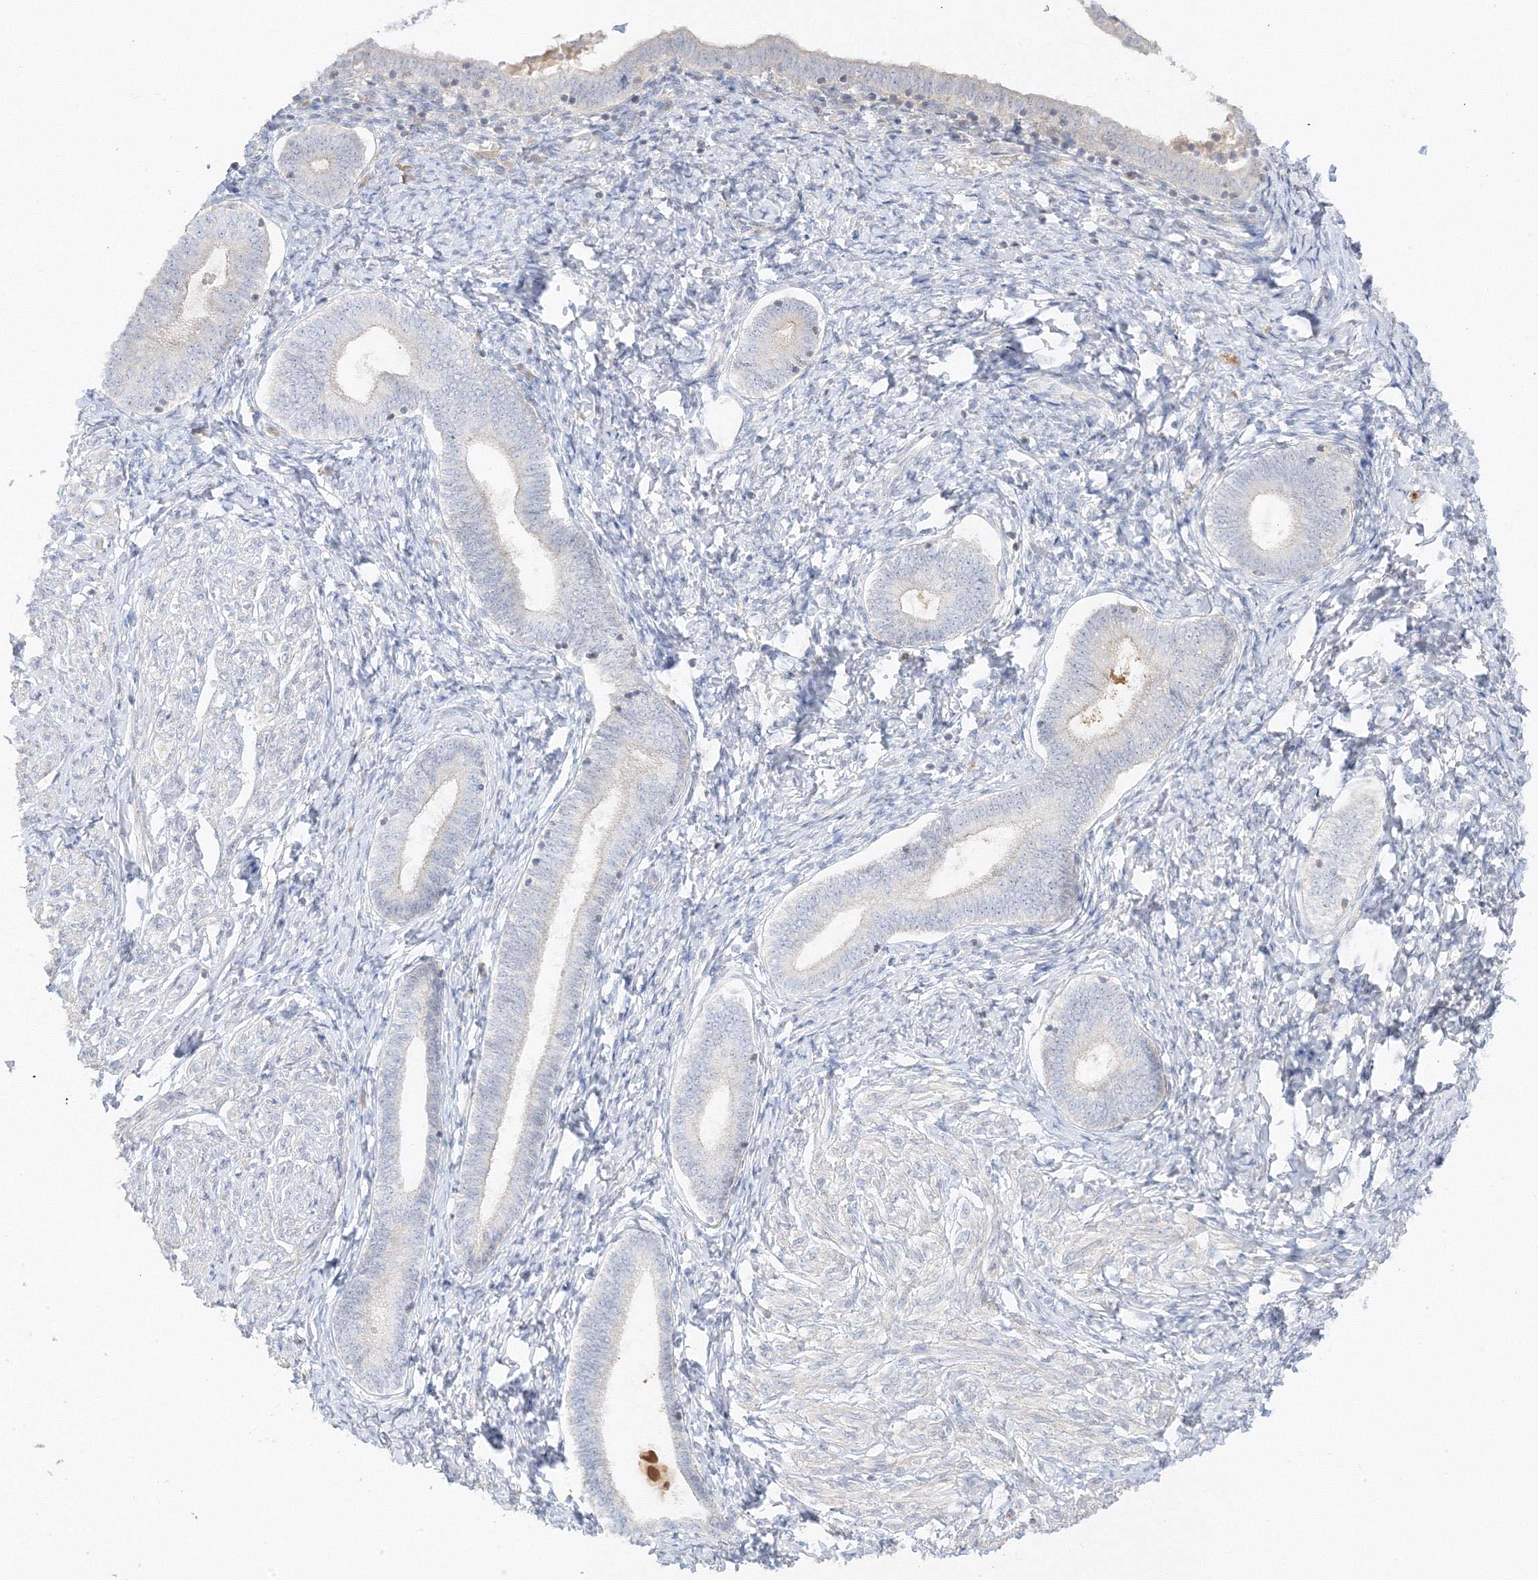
{"staining": {"intensity": "negative", "quantity": "none", "location": "none"}, "tissue": "endometrium", "cell_type": "Cells in endometrial stroma", "image_type": "normal", "snomed": [{"axis": "morphology", "description": "Normal tissue, NOS"}, {"axis": "topography", "description": "Endometrium"}], "caption": "This is an immunohistochemistry (IHC) histopathology image of unremarkable human endometrium. There is no staining in cells in endometrial stroma.", "gene": "ETAA1", "patient": {"sex": "female", "age": 72}}